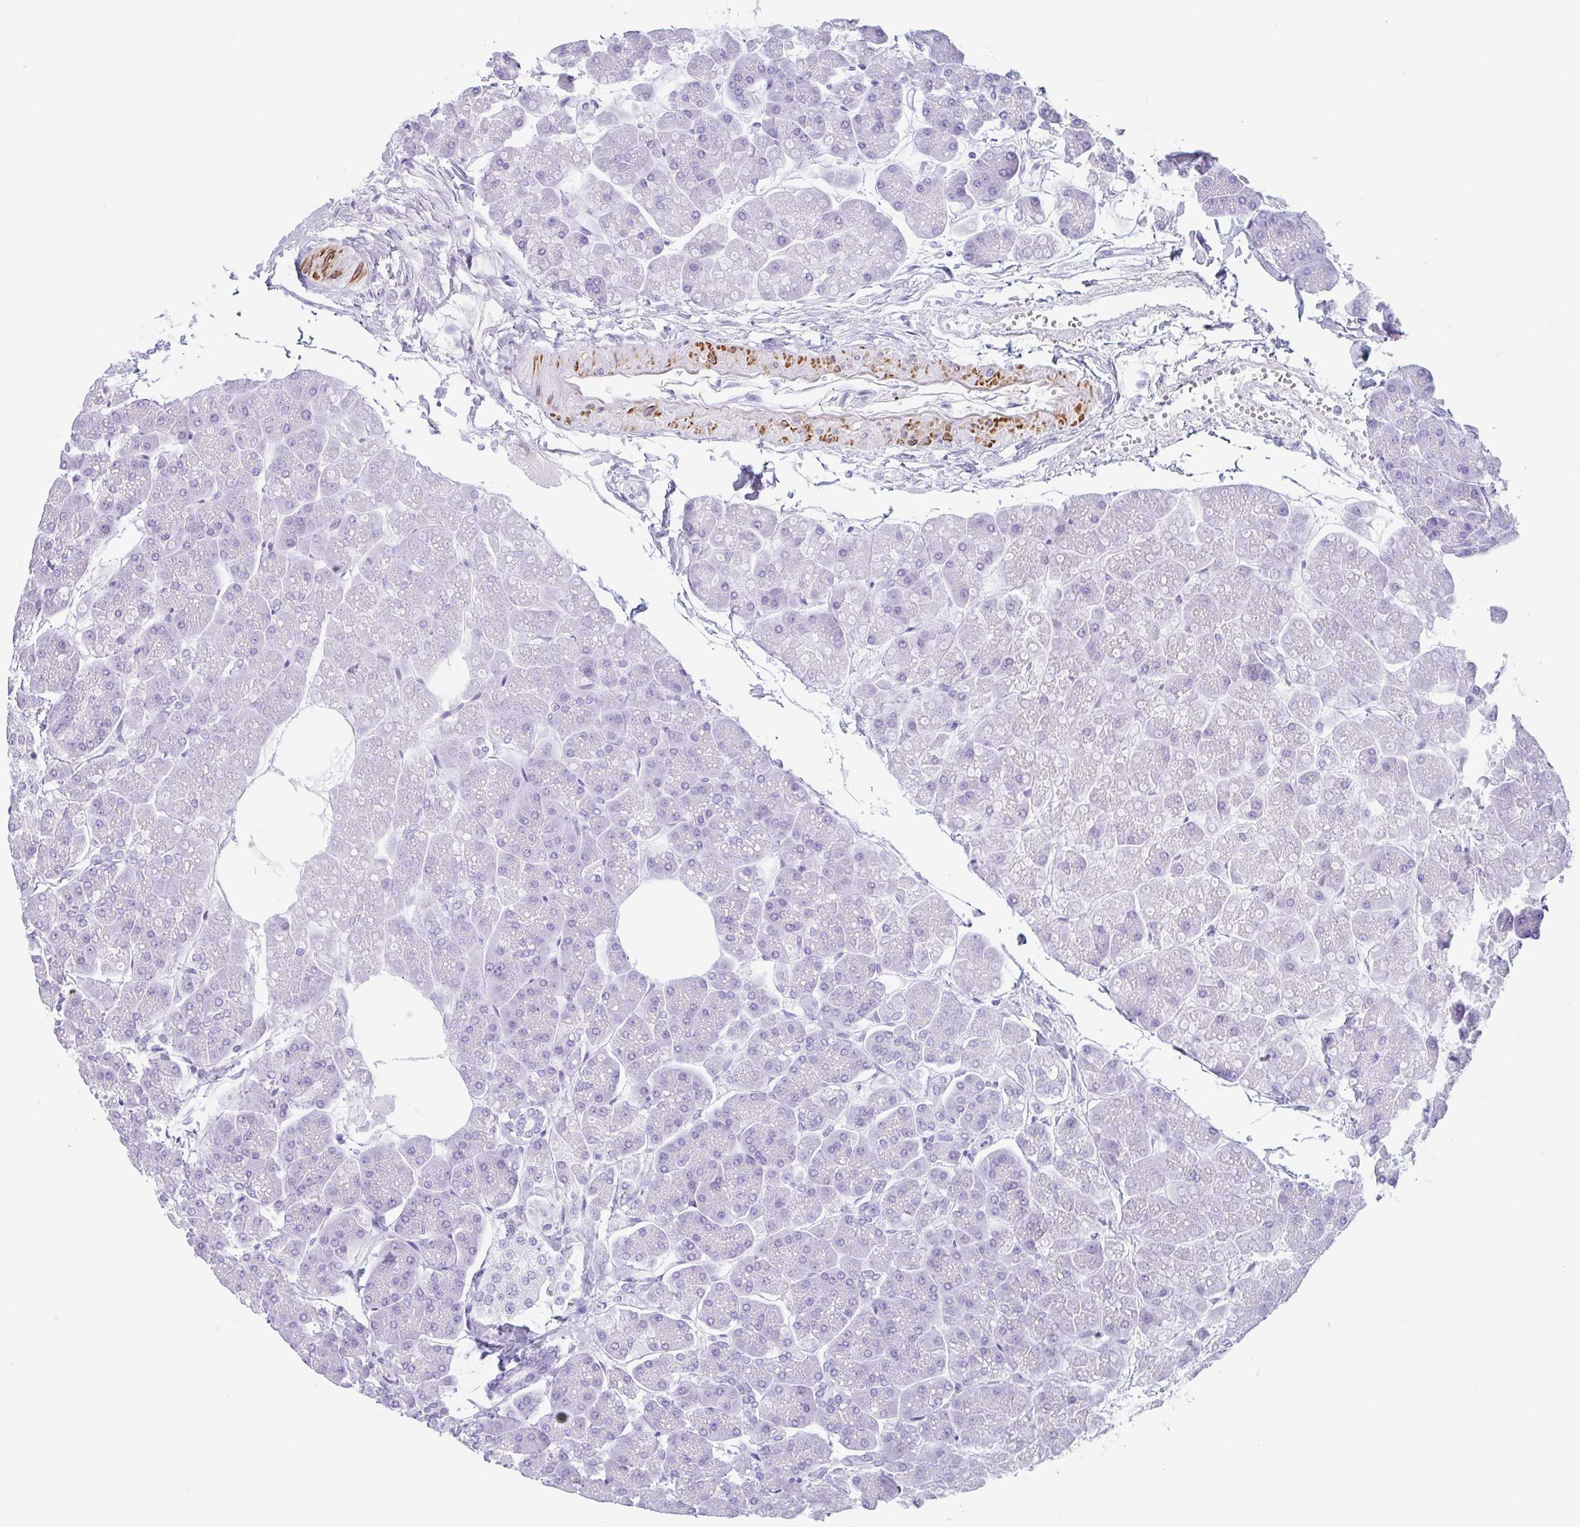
{"staining": {"intensity": "negative", "quantity": "none", "location": "none"}, "tissue": "pancreas", "cell_type": "Exocrine glandular cells", "image_type": "normal", "snomed": [{"axis": "morphology", "description": "Normal tissue, NOS"}, {"axis": "topography", "description": "Pancreas"}, {"axis": "topography", "description": "Peripheral nerve tissue"}], "caption": "Immunohistochemistry photomicrograph of unremarkable human pancreas stained for a protein (brown), which demonstrates no staining in exocrine glandular cells.", "gene": "TAS2R41", "patient": {"sex": "male", "age": 54}}